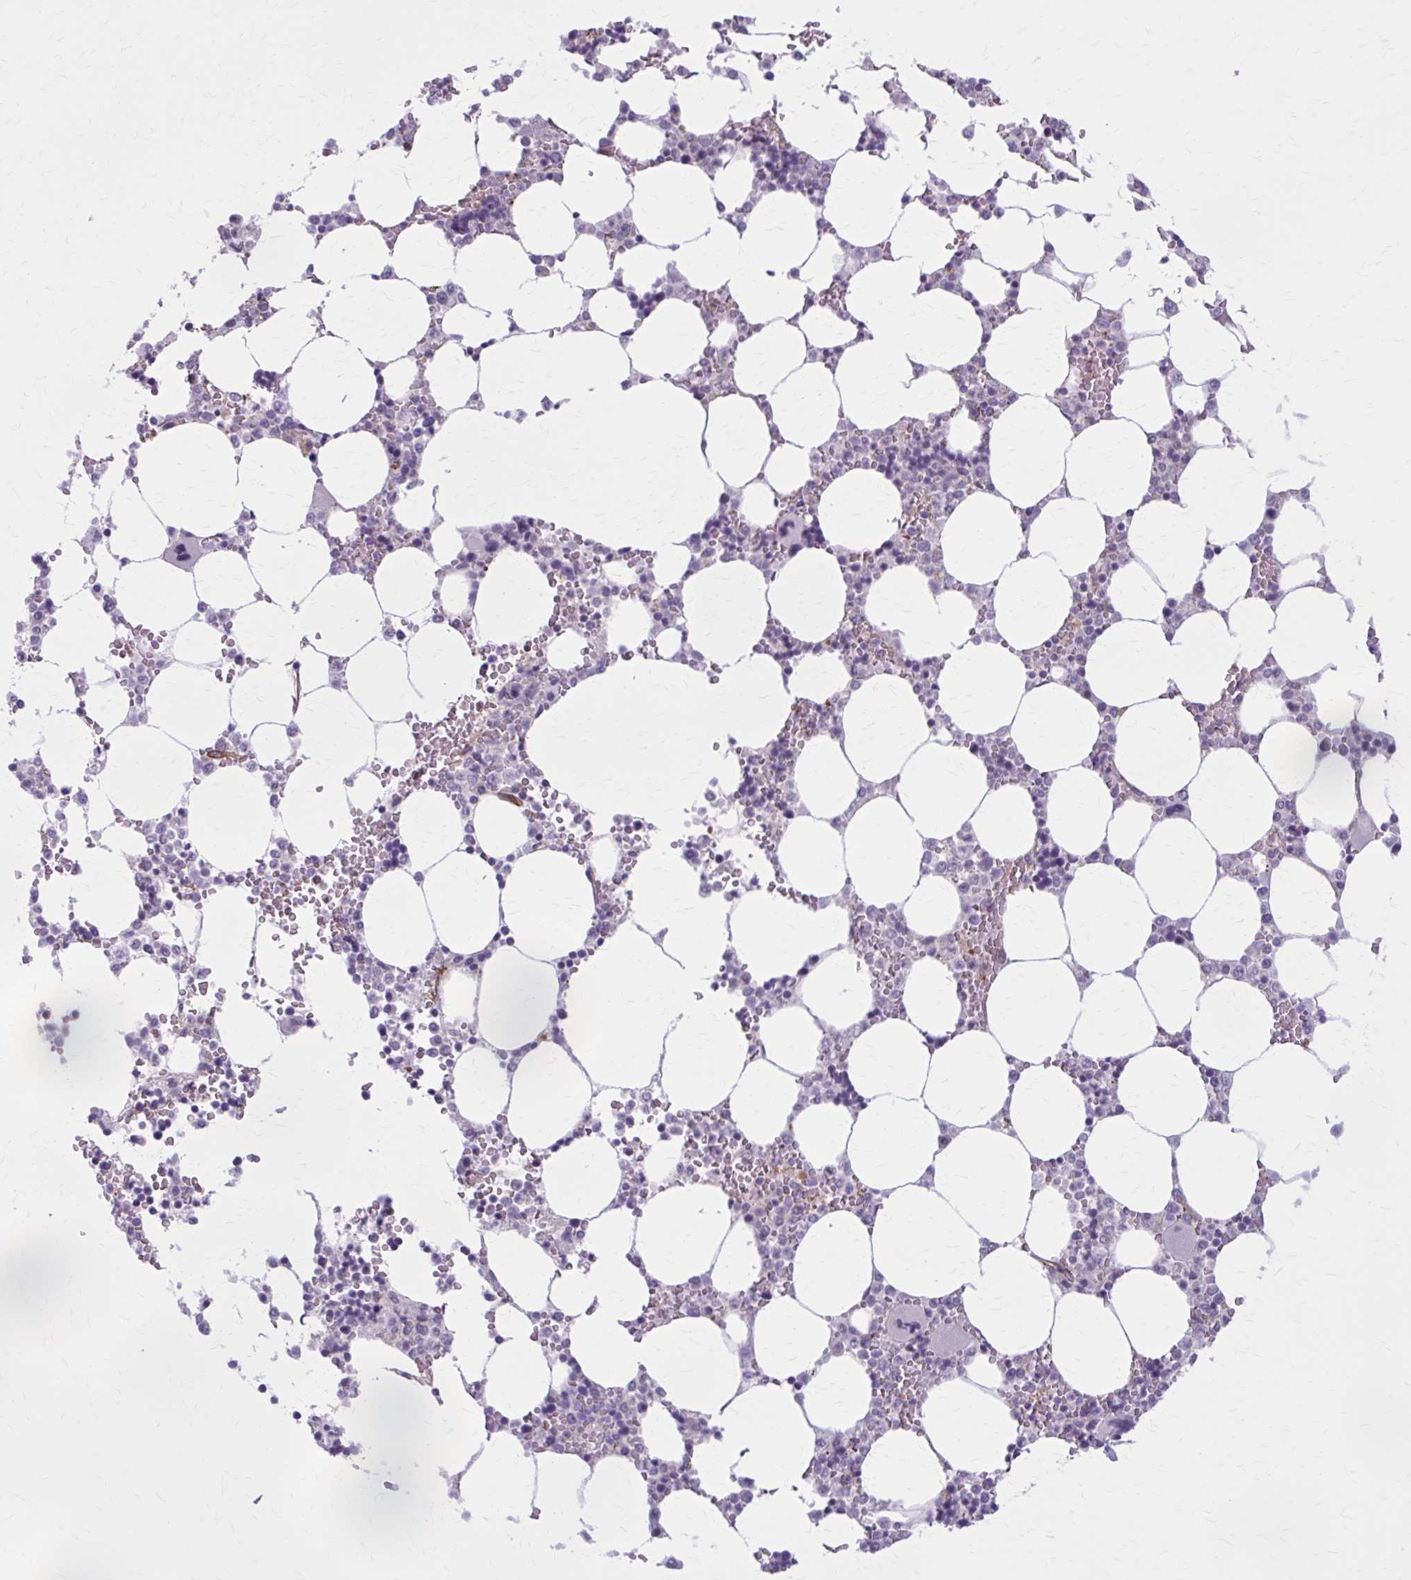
{"staining": {"intensity": "negative", "quantity": "none", "location": "none"}, "tissue": "bone marrow", "cell_type": "Hematopoietic cells", "image_type": "normal", "snomed": [{"axis": "morphology", "description": "Normal tissue, NOS"}, {"axis": "topography", "description": "Bone marrow"}], "caption": "IHC histopathology image of unremarkable bone marrow: bone marrow stained with DAB (3,3'-diaminobenzidine) shows no significant protein expression in hematopoietic cells.", "gene": "ZDHHC7", "patient": {"sex": "male", "age": 64}}